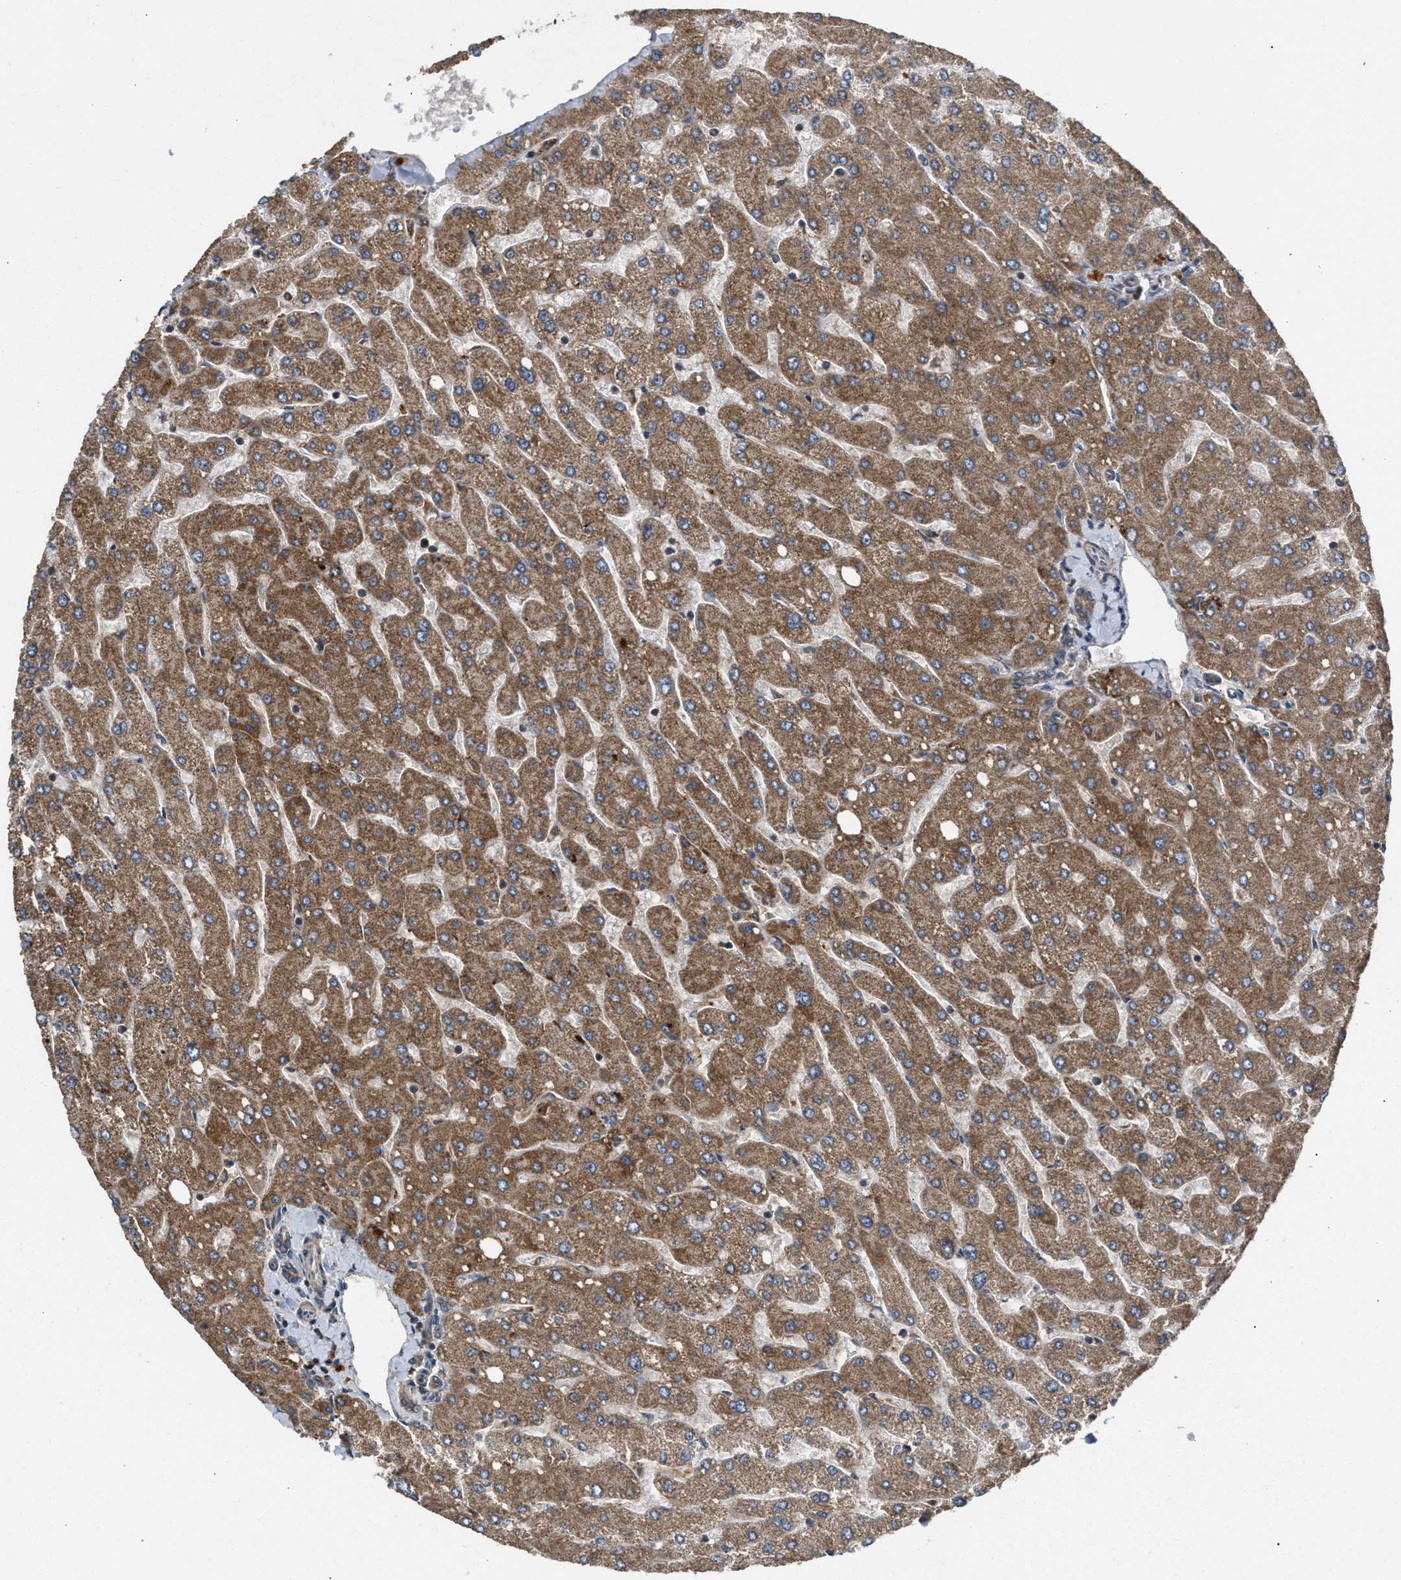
{"staining": {"intensity": "weak", "quantity": ">75%", "location": "cytoplasmic/membranous"}, "tissue": "liver", "cell_type": "Cholangiocytes", "image_type": "normal", "snomed": [{"axis": "morphology", "description": "Normal tissue, NOS"}, {"axis": "topography", "description": "Liver"}], "caption": "Weak cytoplasmic/membranous expression is seen in about >75% of cholangiocytes in normal liver. (DAB (3,3'-diaminobenzidine) IHC with brightfield microscopy, high magnification).", "gene": "TACO1", "patient": {"sex": "male", "age": 55}}